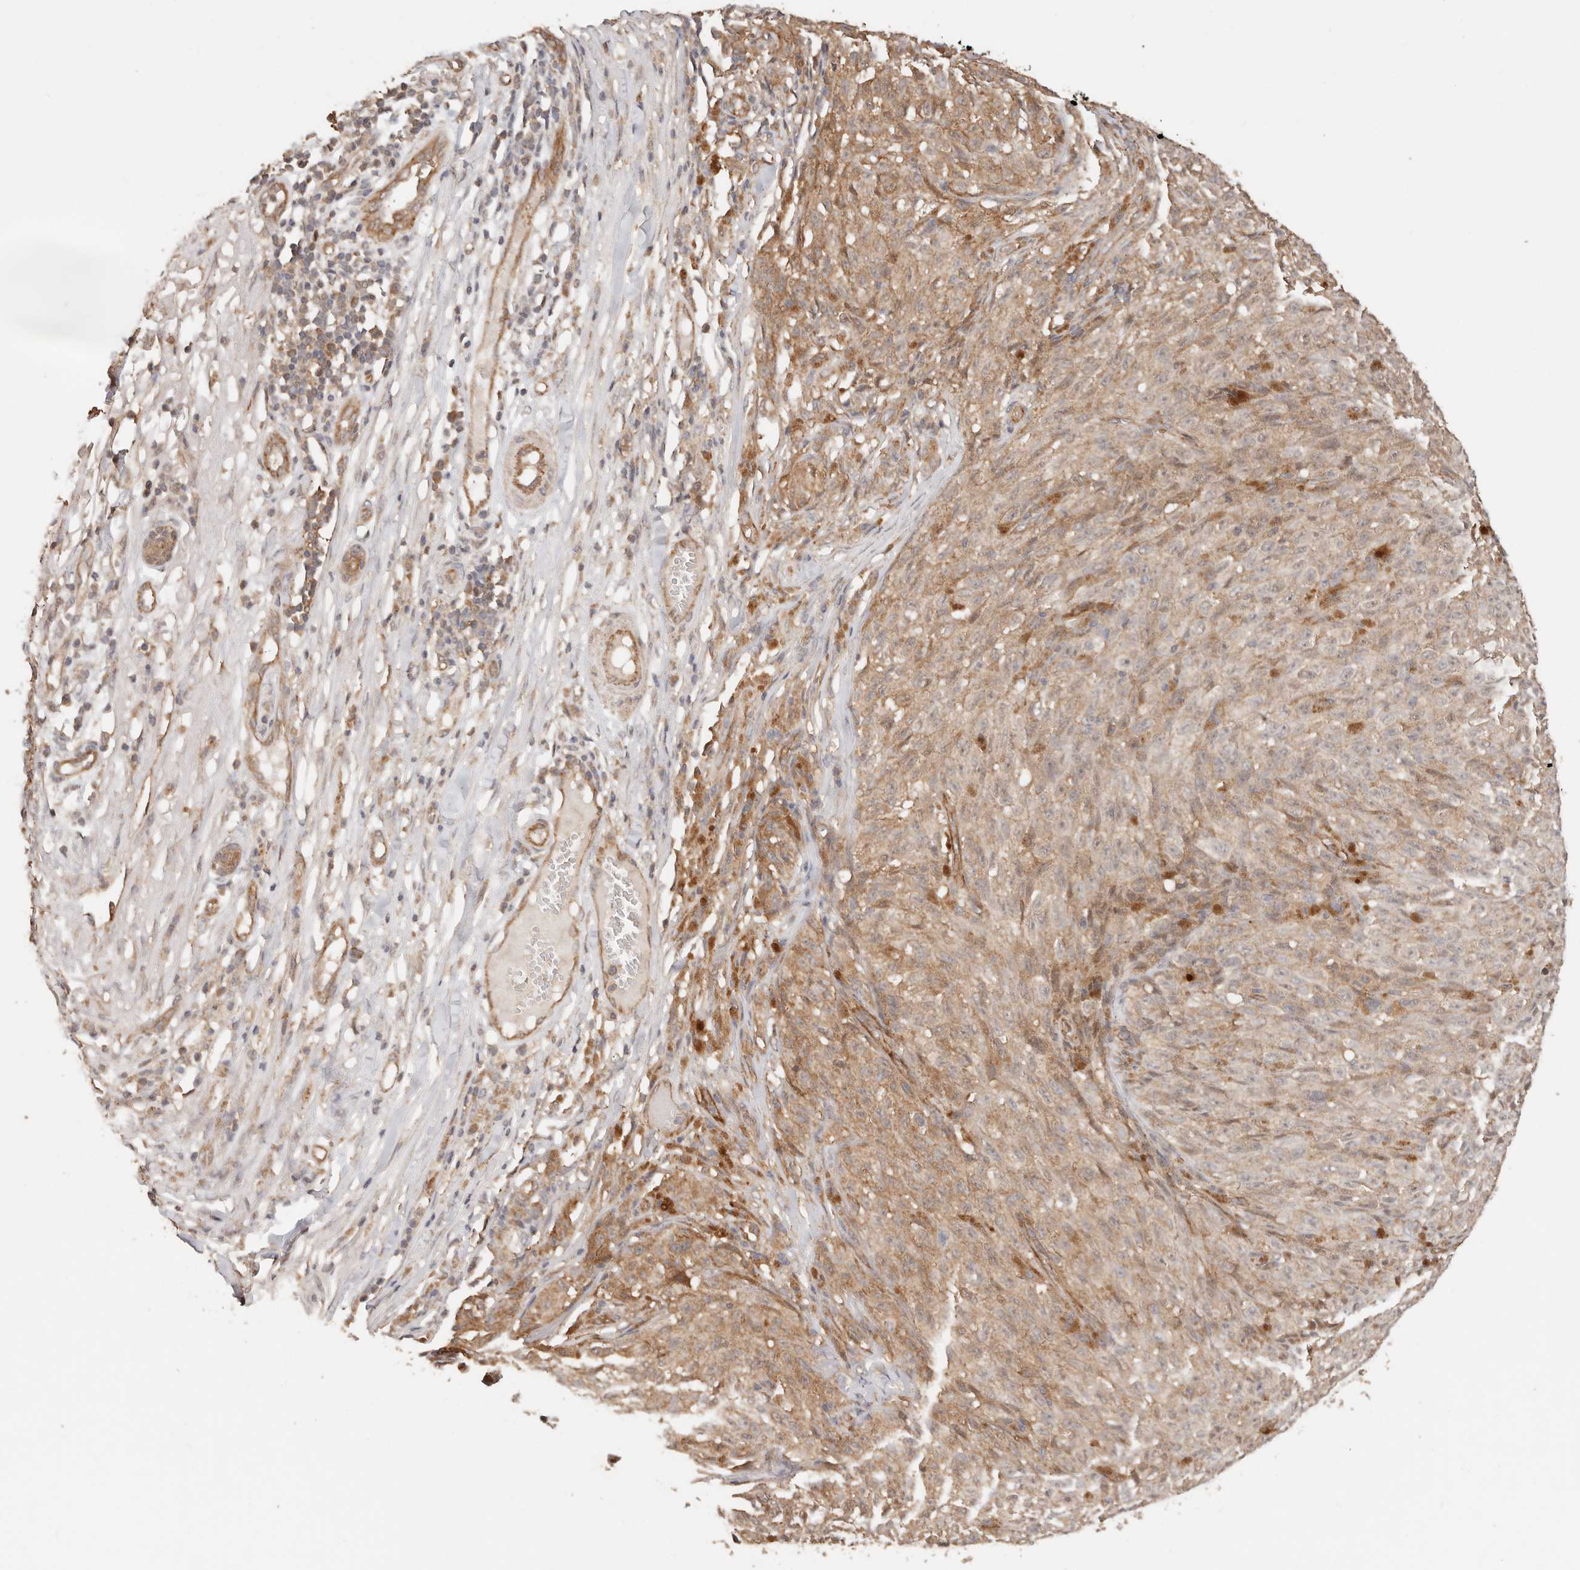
{"staining": {"intensity": "weak", "quantity": ">75%", "location": "cytoplasmic/membranous"}, "tissue": "melanoma", "cell_type": "Tumor cells", "image_type": "cancer", "snomed": [{"axis": "morphology", "description": "Malignant melanoma, NOS"}, {"axis": "topography", "description": "Skin"}], "caption": "Melanoma was stained to show a protein in brown. There is low levels of weak cytoplasmic/membranous positivity in about >75% of tumor cells. (IHC, brightfield microscopy, high magnification).", "gene": "AFDN", "patient": {"sex": "female", "age": 82}}